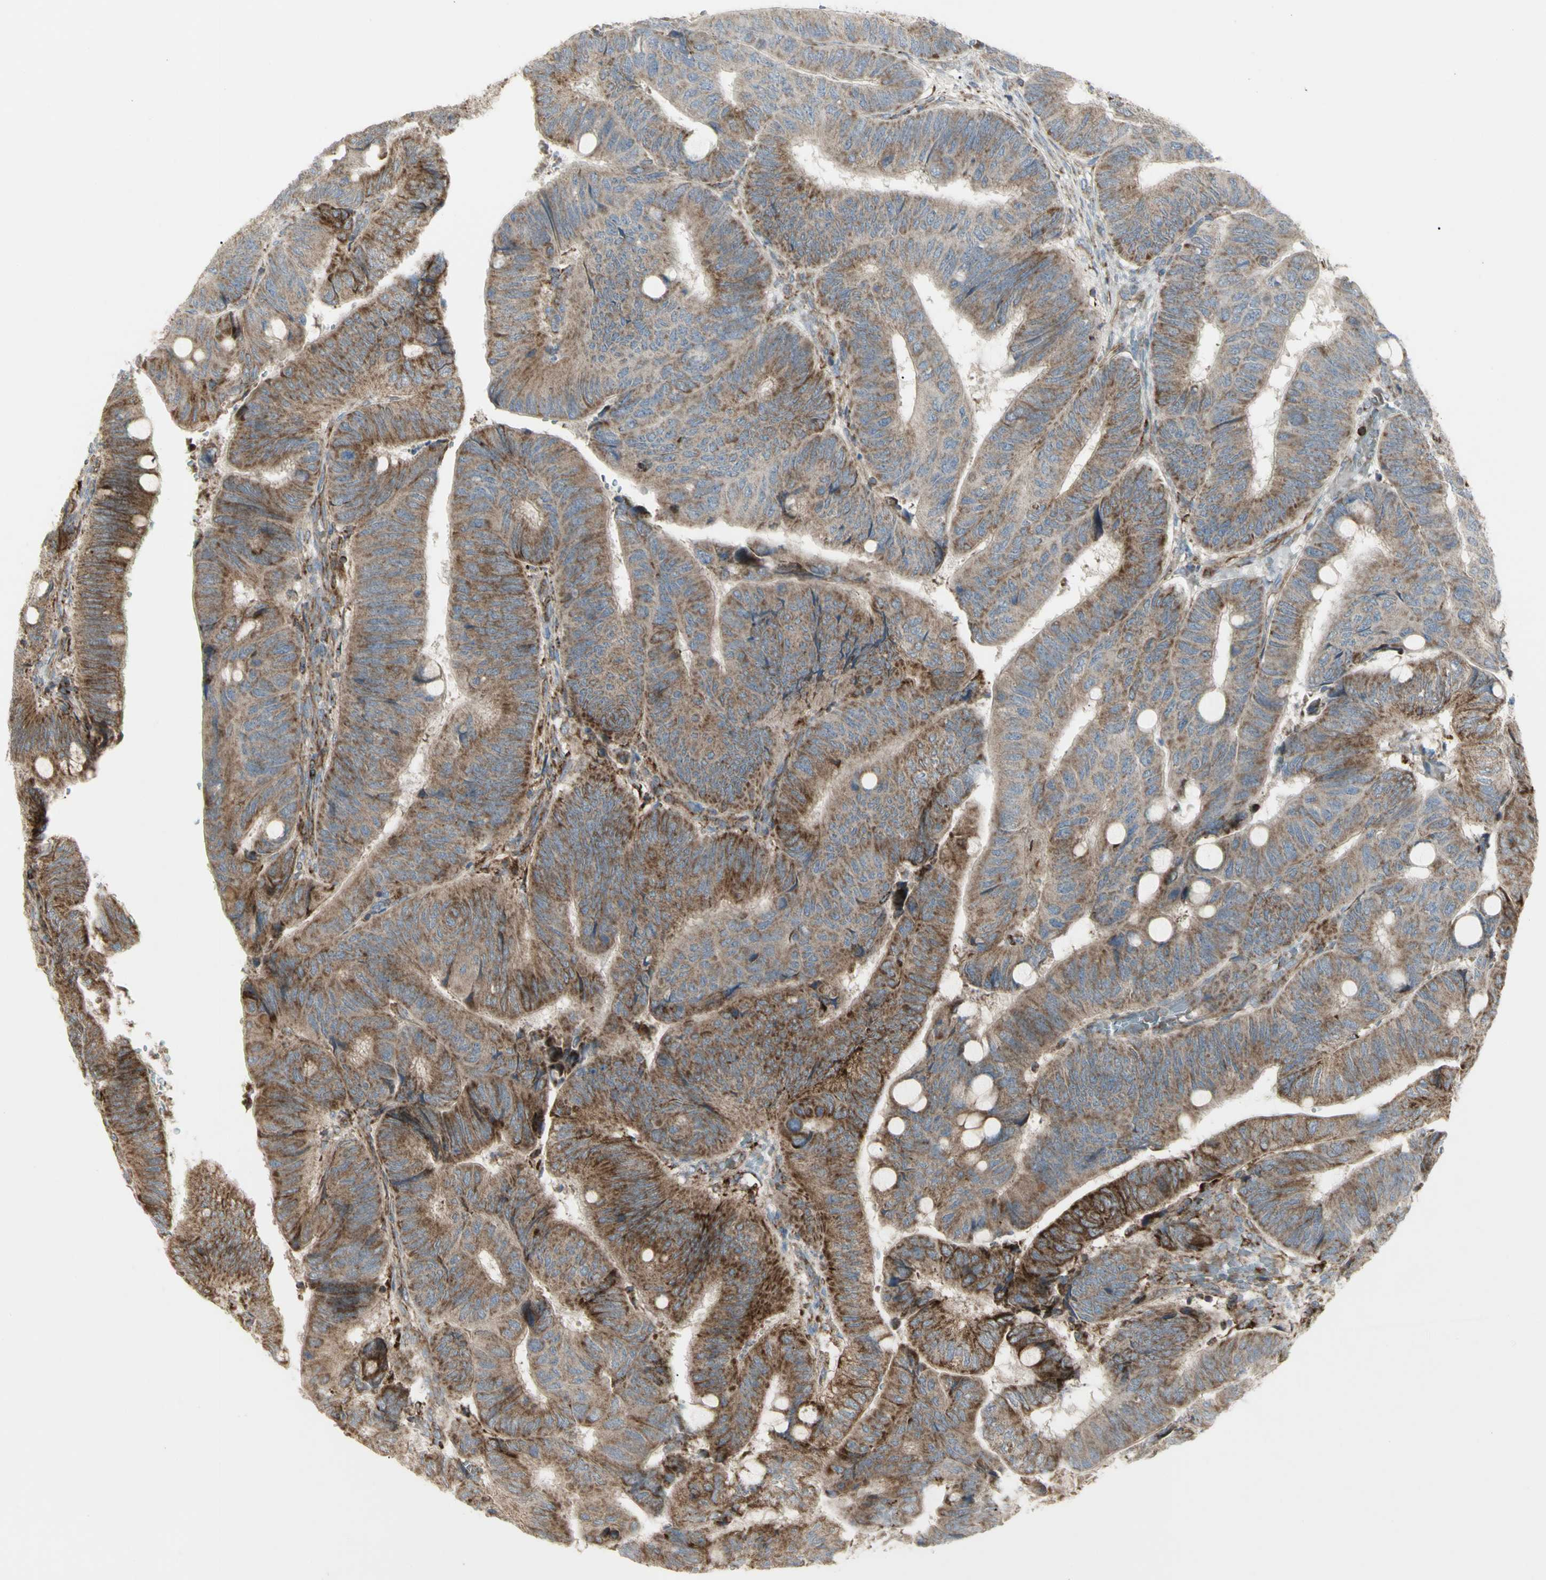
{"staining": {"intensity": "moderate", "quantity": ">75%", "location": "cytoplasmic/membranous"}, "tissue": "colorectal cancer", "cell_type": "Tumor cells", "image_type": "cancer", "snomed": [{"axis": "morphology", "description": "Normal tissue, NOS"}, {"axis": "morphology", "description": "Adenocarcinoma, NOS"}, {"axis": "topography", "description": "Rectum"}, {"axis": "topography", "description": "Peripheral nerve tissue"}], "caption": "There is medium levels of moderate cytoplasmic/membranous positivity in tumor cells of colorectal cancer (adenocarcinoma), as demonstrated by immunohistochemical staining (brown color).", "gene": "CYB5R1", "patient": {"sex": "male", "age": 92}}